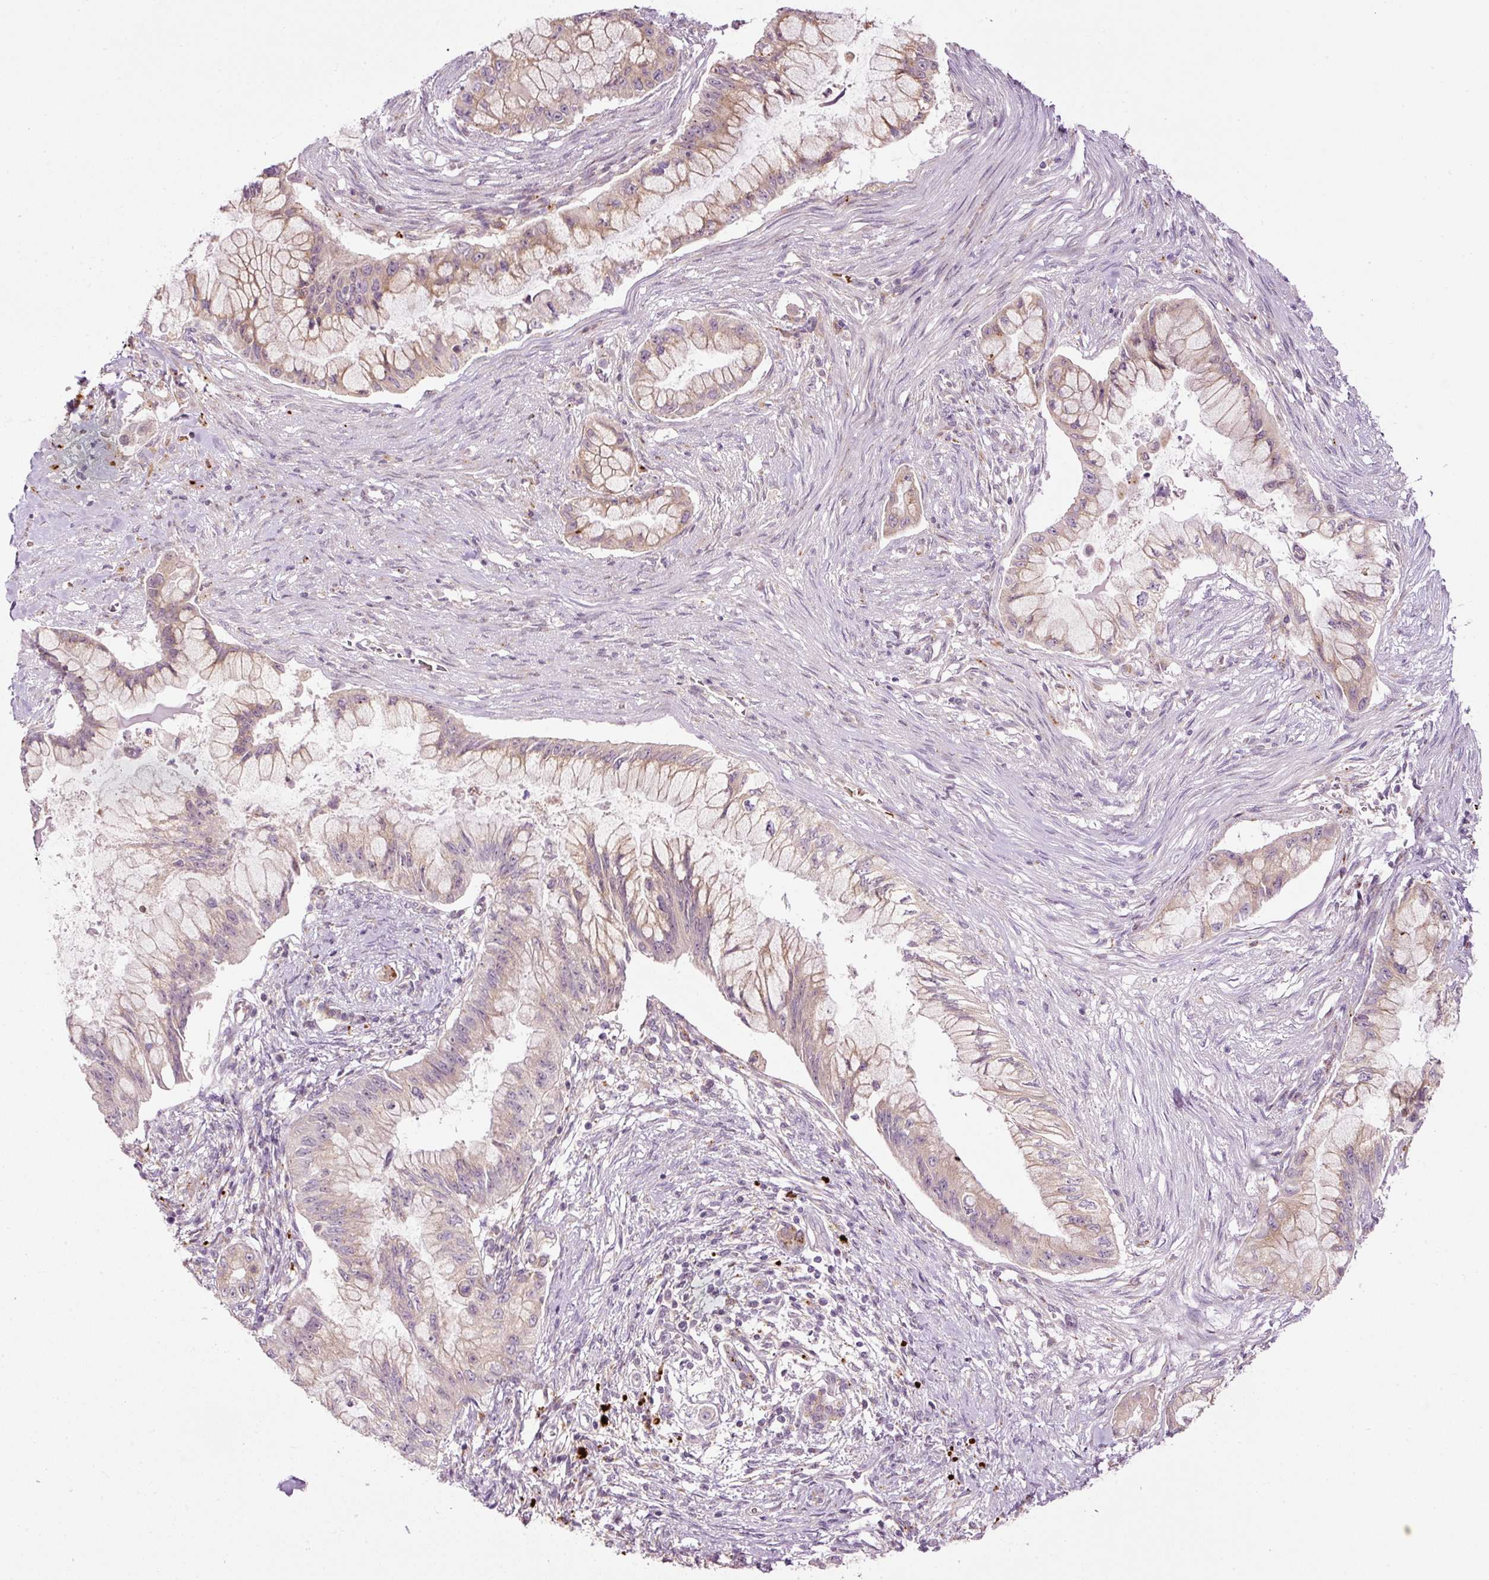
{"staining": {"intensity": "weak", "quantity": "25%-75%", "location": "cytoplasmic/membranous"}, "tissue": "pancreatic cancer", "cell_type": "Tumor cells", "image_type": "cancer", "snomed": [{"axis": "morphology", "description": "Adenocarcinoma, NOS"}, {"axis": "topography", "description": "Pancreas"}], "caption": "Pancreatic cancer stained with a protein marker demonstrates weak staining in tumor cells.", "gene": "ZNF639", "patient": {"sex": "male", "age": 48}}